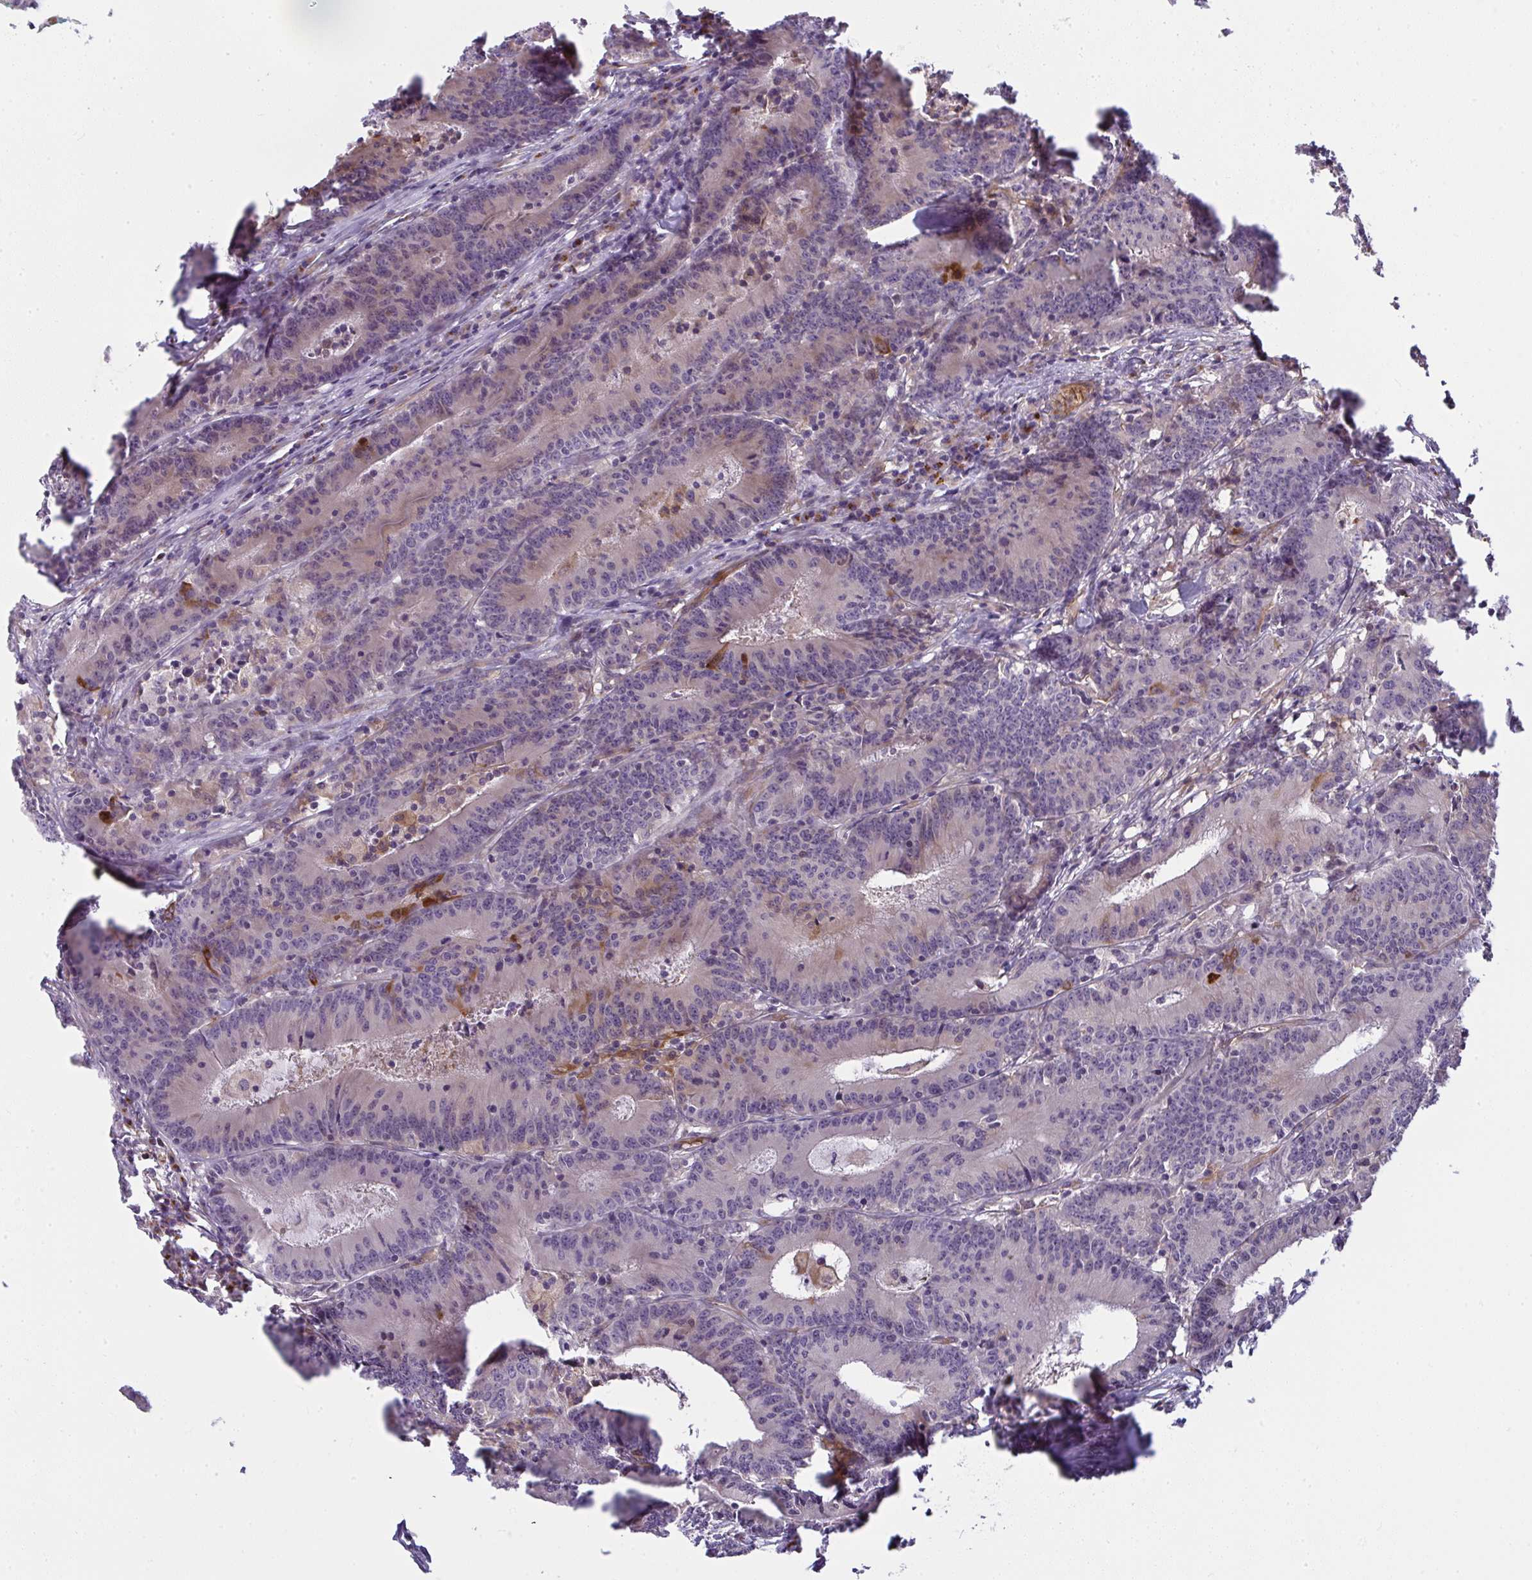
{"staining": {"intensity": "weak", "quantity": "<25%", "location": "cytoplasmic/membranous"}, "tissue": "colorectal cancer", "cell_type": "Tumor cells", "image_type": "cancer", "snomed": [{"axis": "morphology", "description": "Adenocarcinoma, NOS"}, {"axis": "topography", "description": "Colon"}], "caption": "This is an IHC histopathology image of adenocarcinoma (colorectal). There is no positivity in tumor cells.", "gene": "IFIT3", "patient": {"sex": "female", "age": 78}}